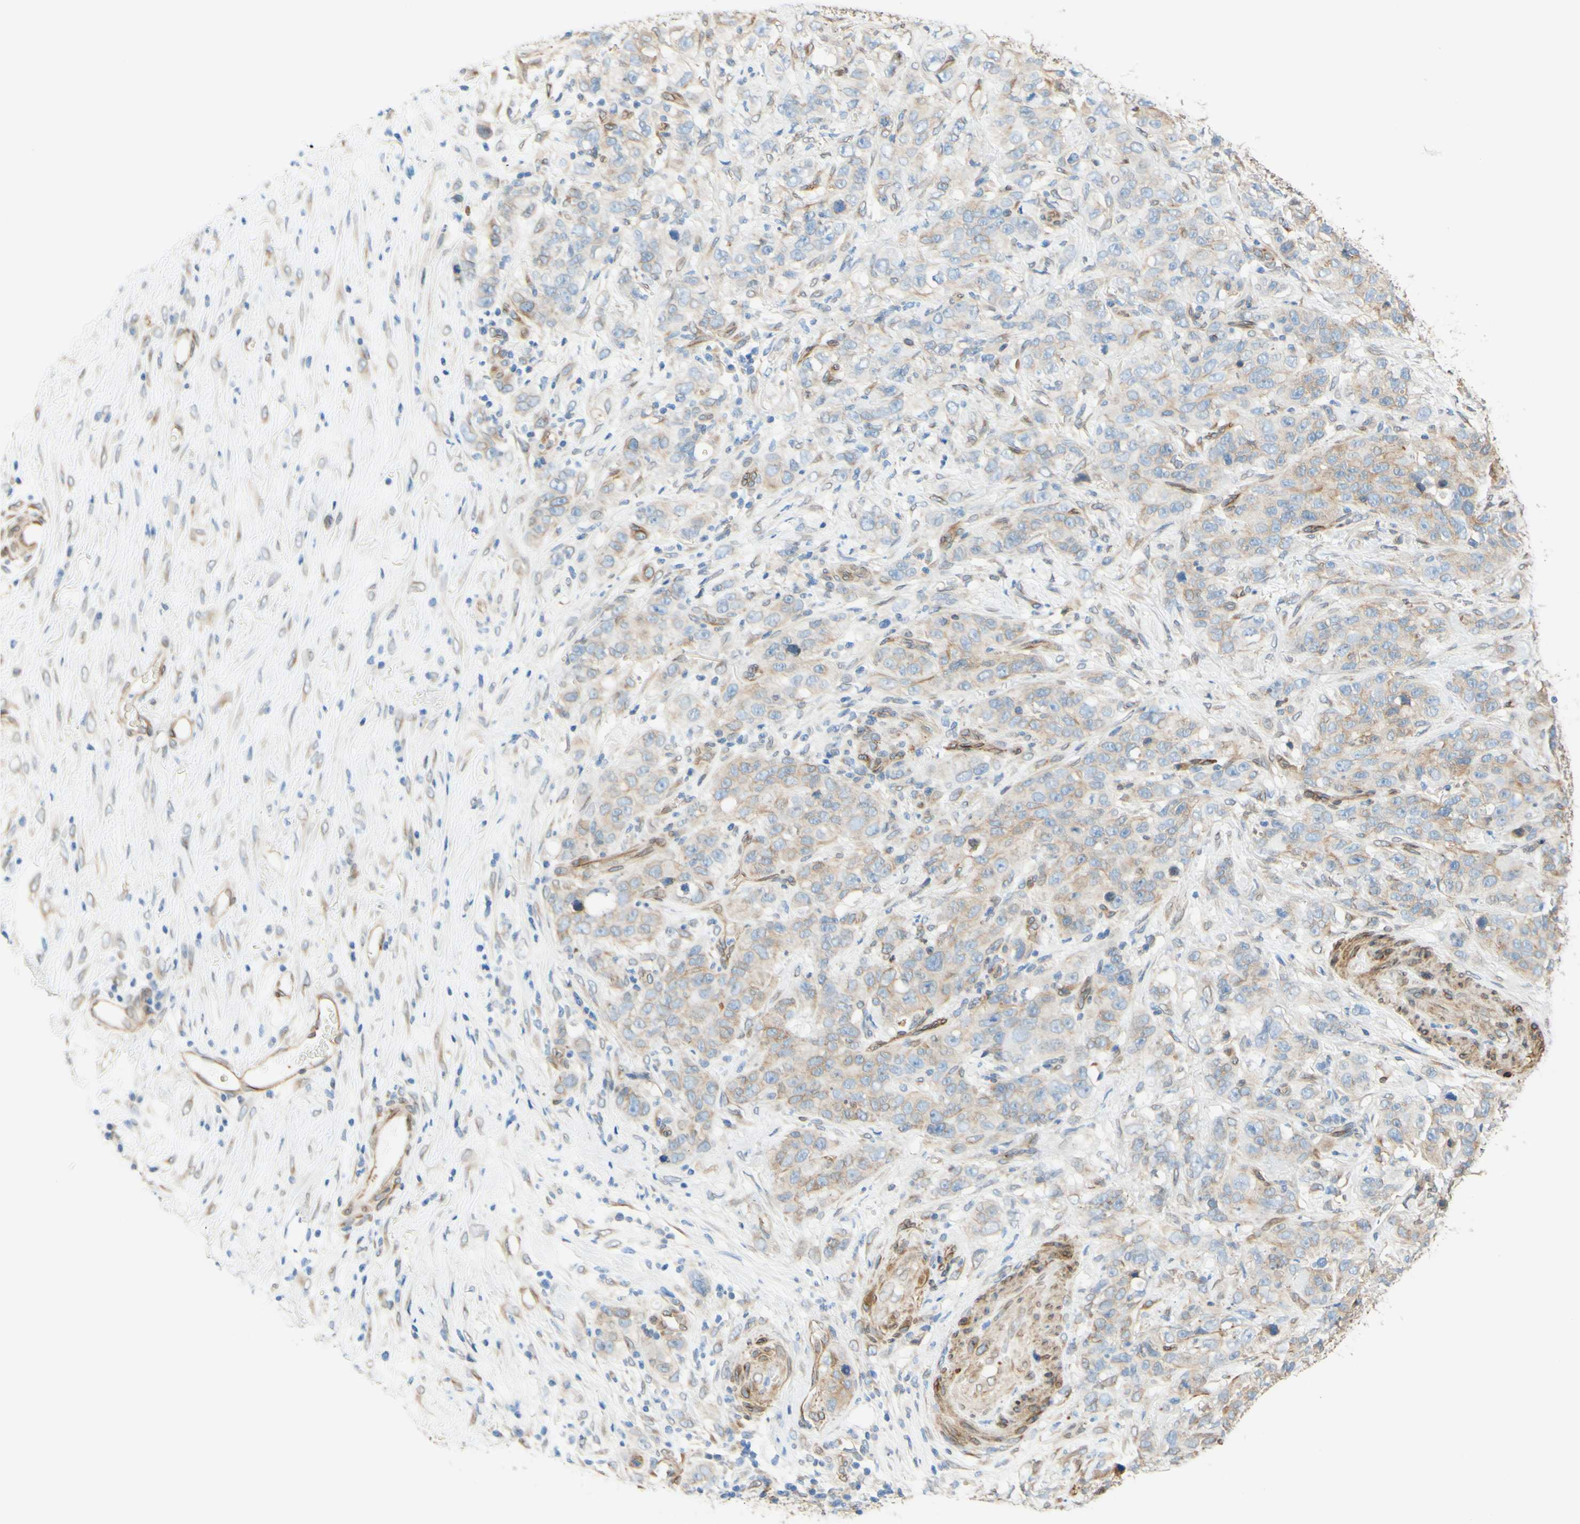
{"staining": {"intensity": "weak", "quantity": "<25%", "location": "cytoplasmic/membranous"}, "tissue": "stomach cancer", "cell_type": "Tumor cells", "image_type": "cancer", "snomed": [{"axis": "morphology", "description": "Adenocarcinoma, NOS"}, {"axis": "topography", "description": "Stomach"}], "caption": "This micrograph is of stomach cancer (adenocarcinoma) stained with immunohistochemistry (IHC) to label a protein in brown with the nuclei are counter-stained blue. There is no expression in tumor cells. (DAB (3,3'-diaminobenzidine) immunohistochemistry visualized using brightfield microscopy, high magnification).", "gene": "ENDOD1", "patient": {"sex": "male", "age": 48}}